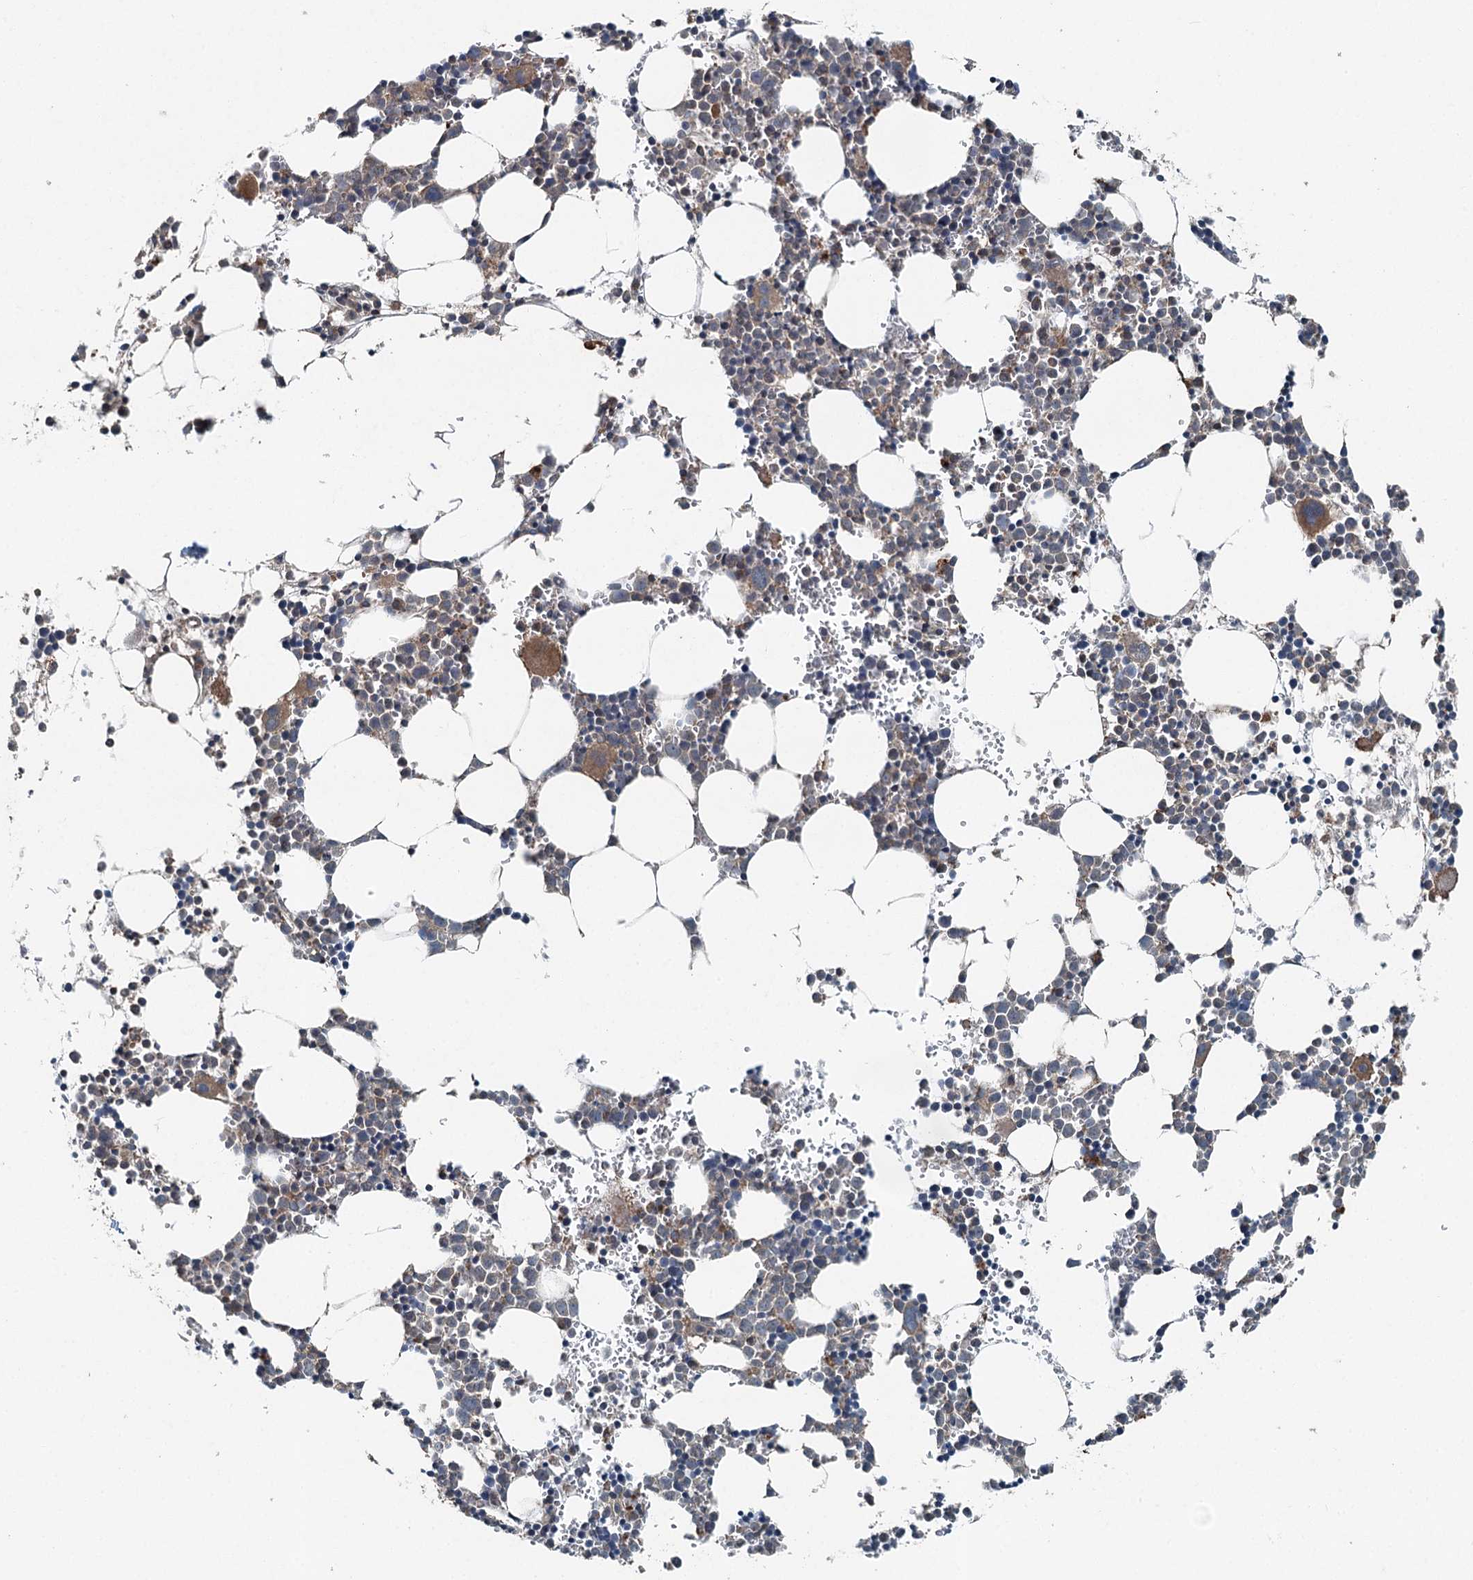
{"staining": {"intensity": "moderate", "quantity": "<25%", "location": "cytoplasmic/membranous"}, "tissue": "bone marrow", "cell_type": "Hematopoietic cells", "image_type": "normal", "snomed": [{"axis": "morphology", "description": "Normal tissue, NOS"}, {"axis": "topography", "description": "Bone marrow"}], "caption": "Bone marrow was stained to show a protein in brown. There is low levels of moderate cytoplasmic/membranous positivity in about <25% of hematopoietic cells. (Brightfield microscopy of DAB IHC at high magnification).", "gene": "SKIC3", "patient": {"sex": "female", "age": 89}}